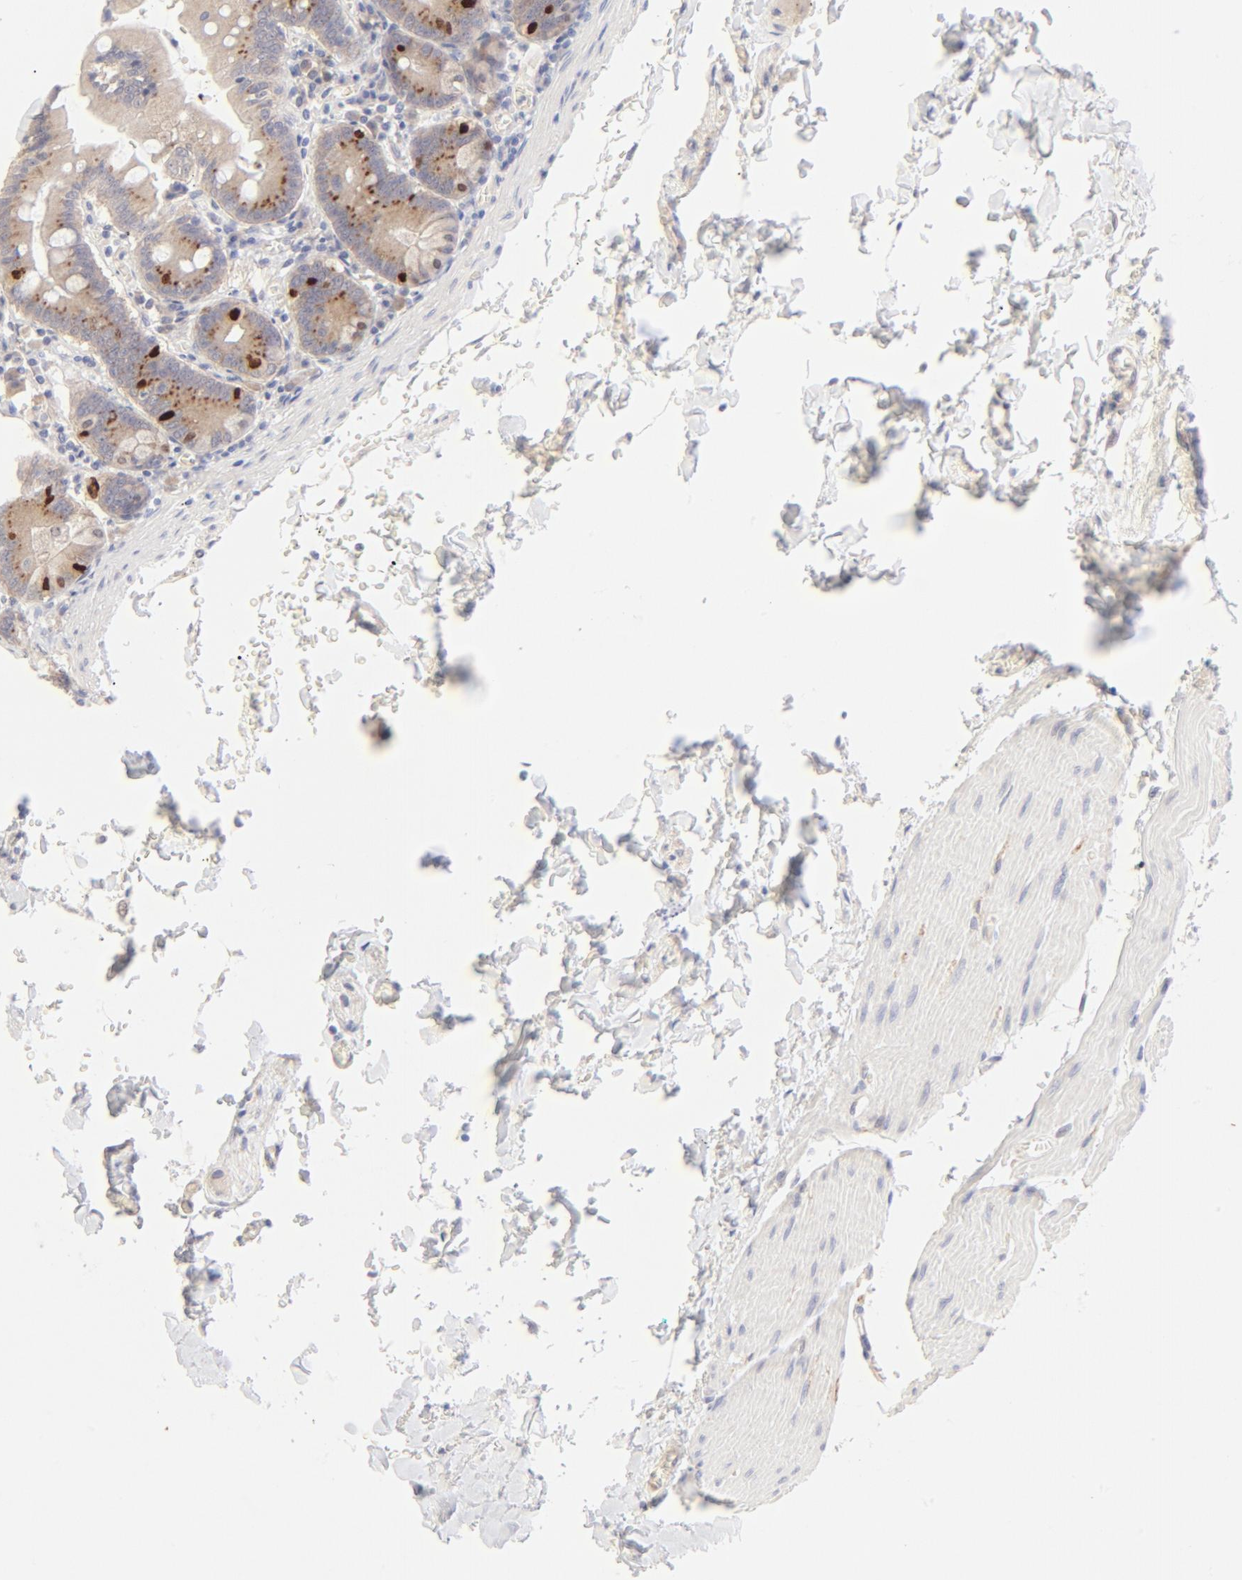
{"staining": {"intensity": "moderate", "quantity": ">75%", "location": "cytoplasmic/membranous"}, "tissue": "small intestine", "cell_type": "Glandular cells", "image_type": "normal", "snomed": [{"axis": "morphology", "description": "Normal tissue, NOS"}, {"axis": "topography", "description": "Small intestine"}], "caption": "Protein positivity by immunohistochemistry (IHC) displays moderate cytoplasmic/membranous expression in about >75% of glandular cells in normal small intestine.", "gene": "NKX2", "patient": {"sex": "male", "age": 71}}